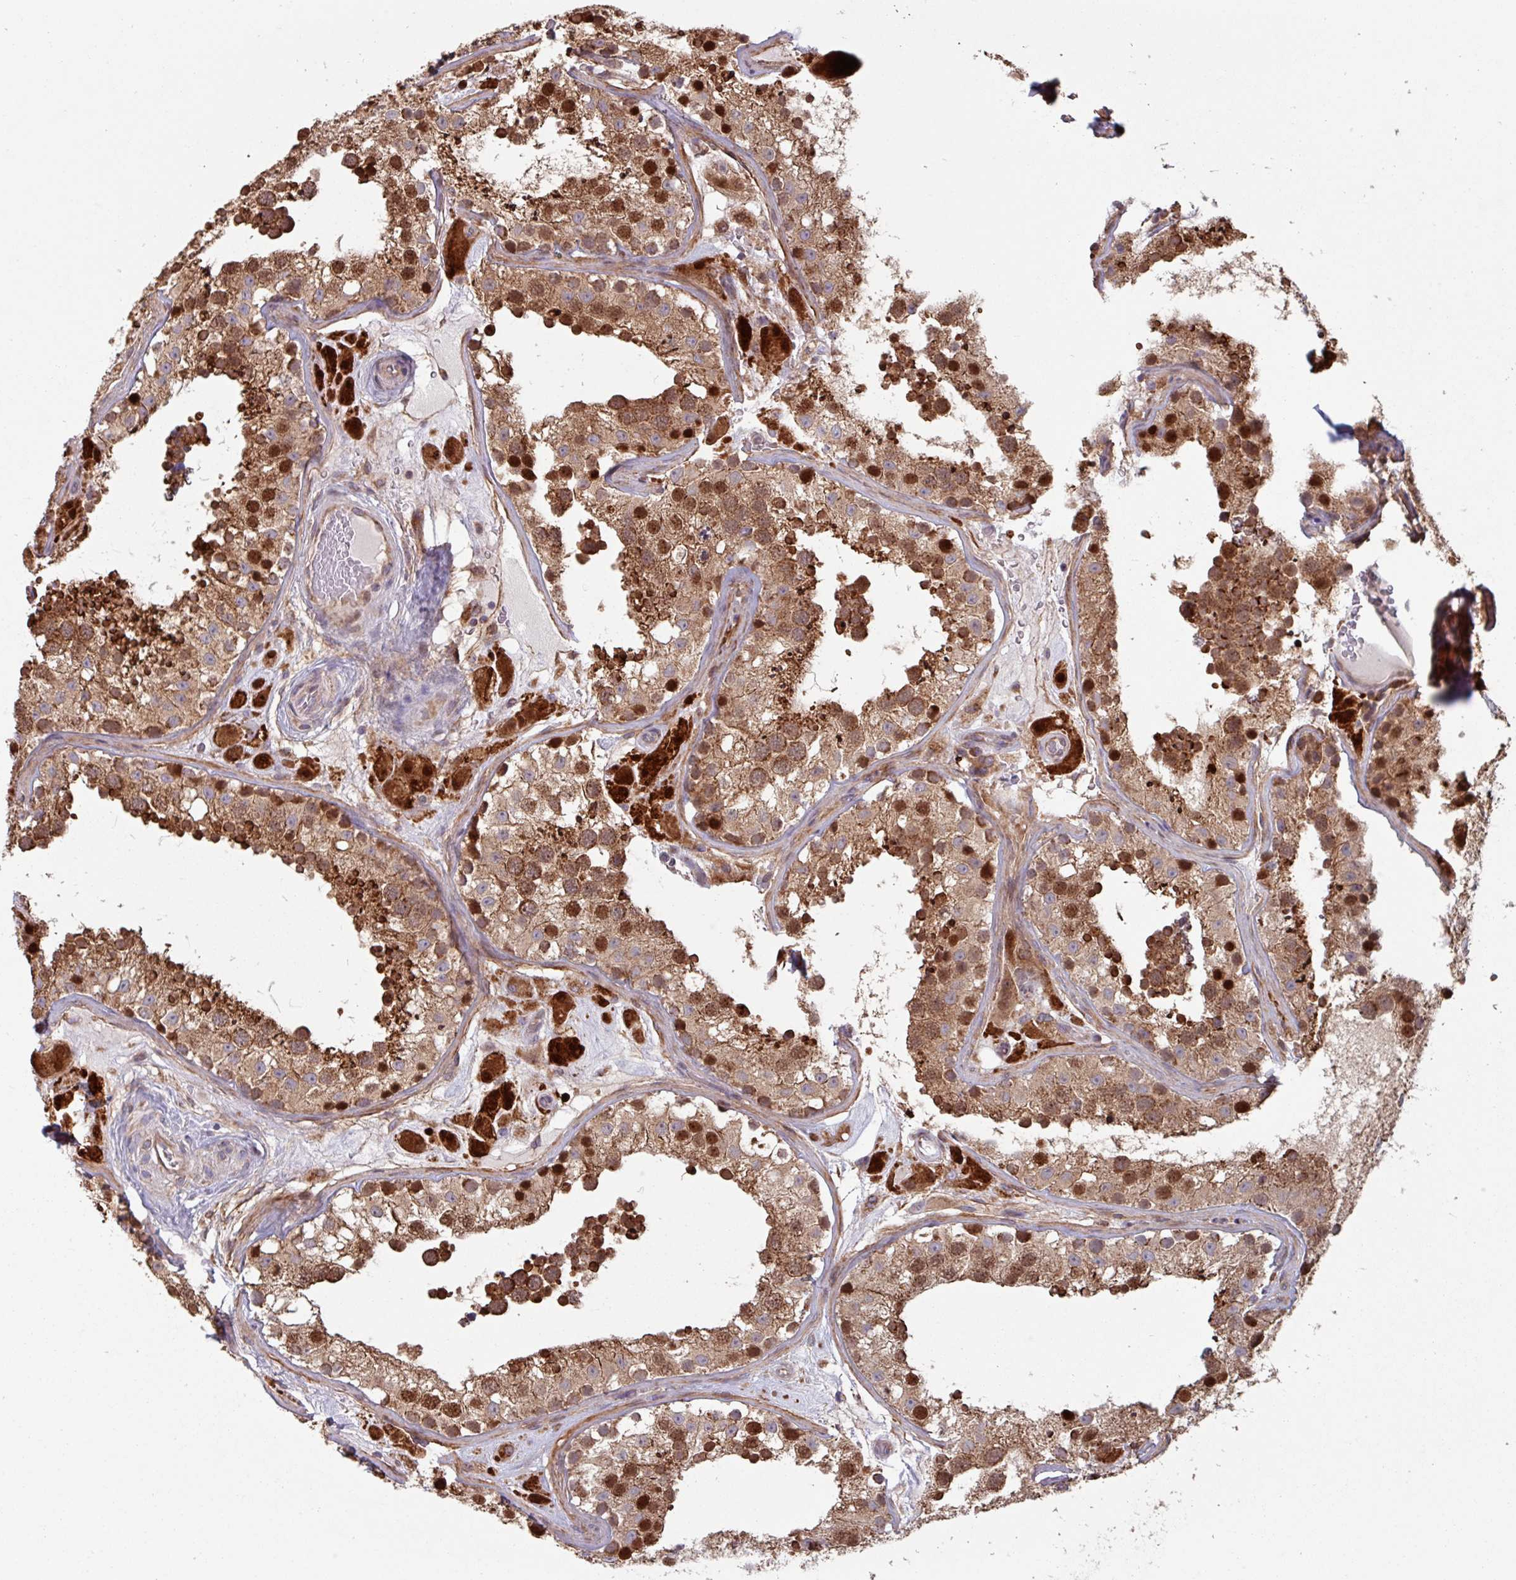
{"staining": {"intensity": "strong", "quantity": ">75%", "location": "cytoplasmic/membranous,nuclear"}, "tissue": "testis", "cell_type": "Cells in seminiferous ducts", "image_type": "normal", "snomed": [{"axis": "morphology", "description": "Normal tissue, NOS"}, {"axis": "topography", "description": "Testis"}], "caption": "Normal testis shows strong cytoplasmic/membranous,nuclear expression in about >75% of cells in seminiferous ducts.", "gene": "COX7C", "patient": {"sex": "male", "age": 26}}